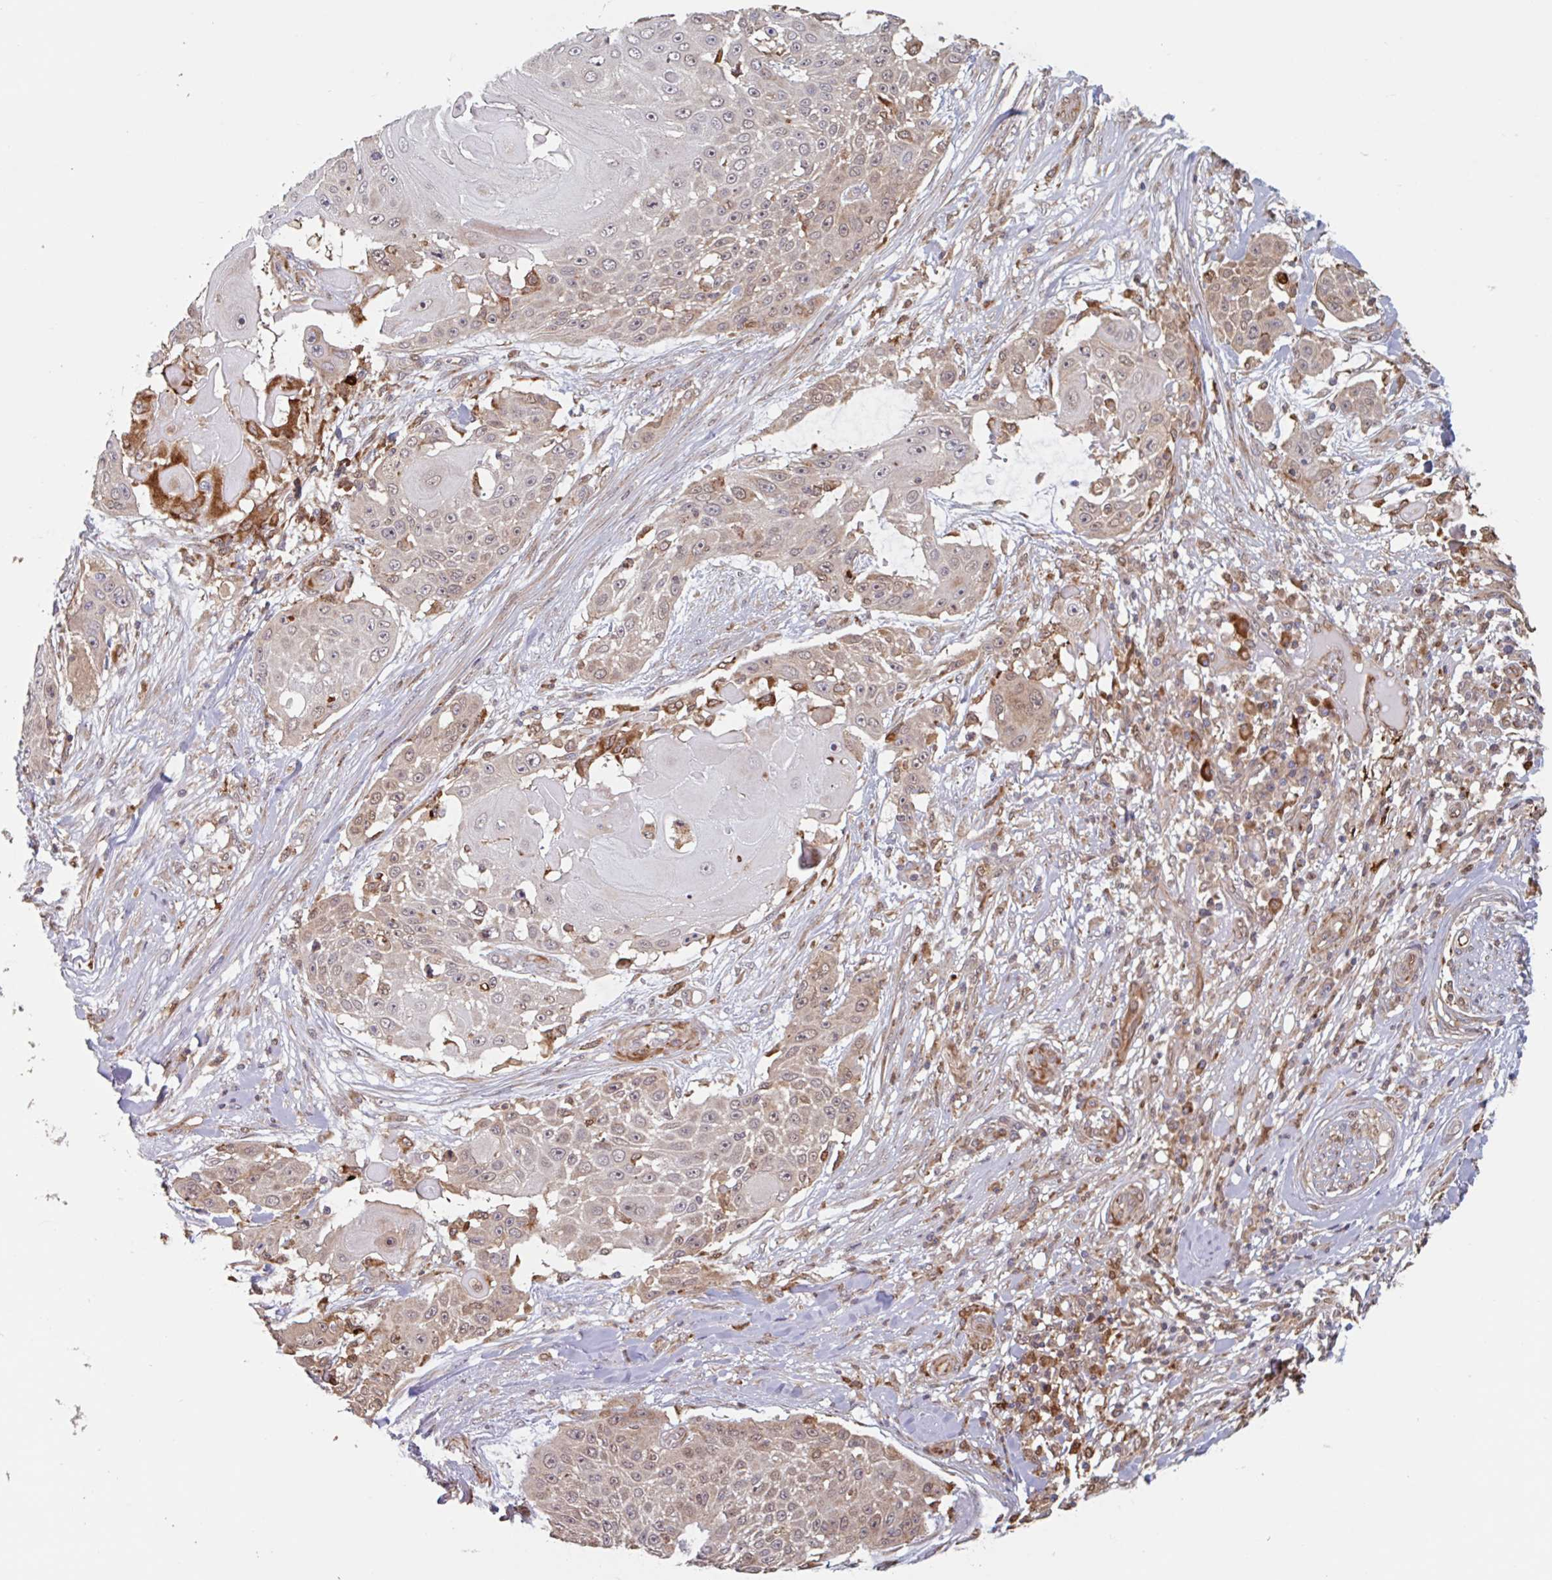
{"staining": {"intensity": "weak", "quantity": "25%-75%", "location": "cytoplasmic/membranous,nuclear"}, "tissue": "skin cancer", "cell_type": "Tumor cells", "image_type": "cancer", "snomed": [{"axis": "morphology", "description": "Squamous cell carcinoma, NOS"}, {"axis": "topography", "description": "Skin"}], "caption": "Immunohistochemistry (IHC) (DAB) staining of human skin cancer (squamous cell carcinoma) demonstrates weak cytoplasmic/membranous and nuclear protein expression in about 25%-75% of tumor cells. (IHC, brightfield microscopy, high magnification).", "gene": "NUB1", "patient": {"sex": "female", "age": 86}}